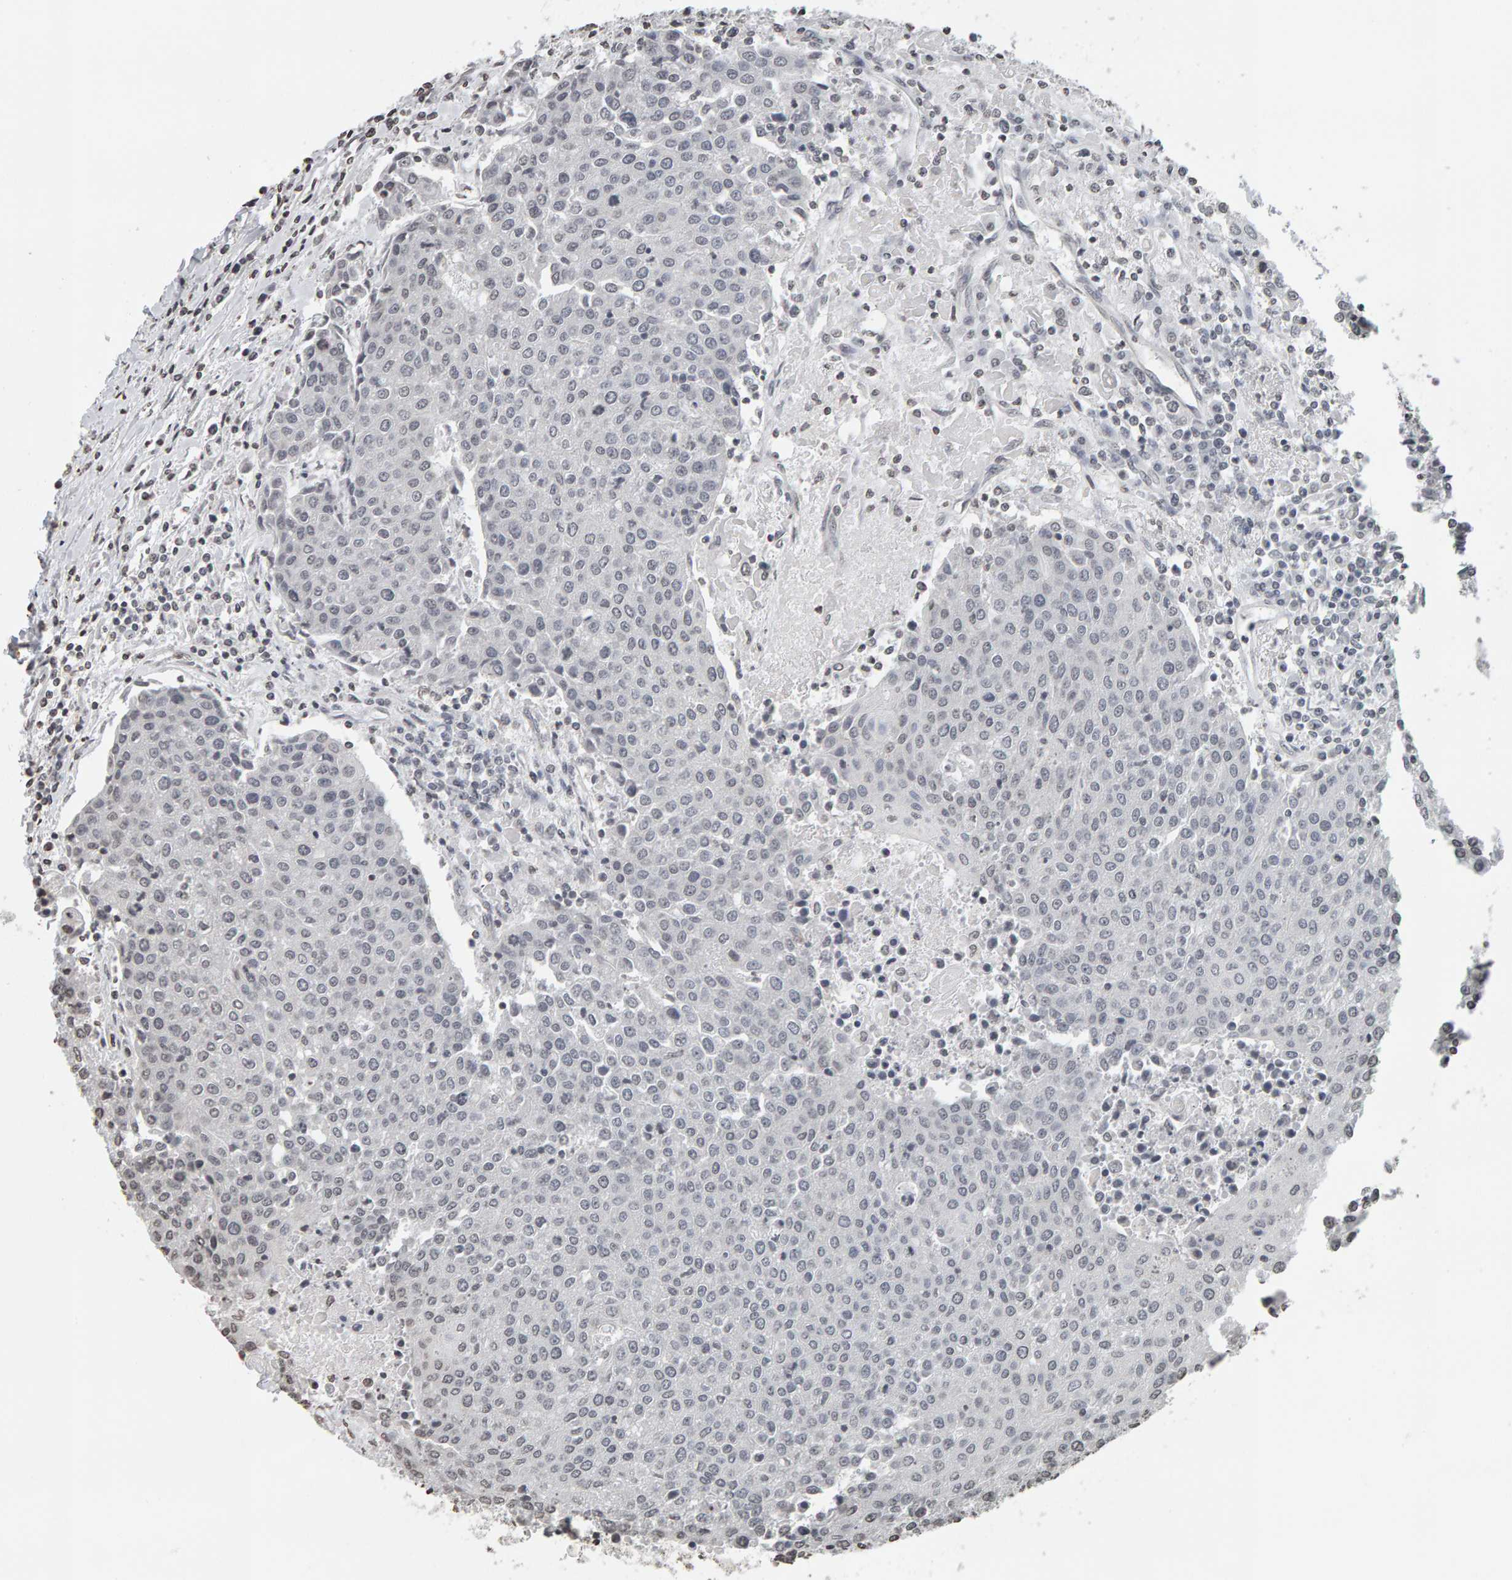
{"staining": {"intensity": "negative", "quantity": "none", "location": "none"}, "tissue": "urothelial cancer", "cell_type": "Tumor cells", "image_type": "cancer", "snomed": [{"axis": "morphology", "description": "Urothelial carcinoma, High grade"}, {"axis": "topography", "description": "Urinary bladder"}], "caption": "Human urothelial carcinoma (high-grade) stained for a protein using immunohistochemistry shows no staining in tumor cells.", "gene": "AFF4", "patient": {"sex": "female", "age": 85}}